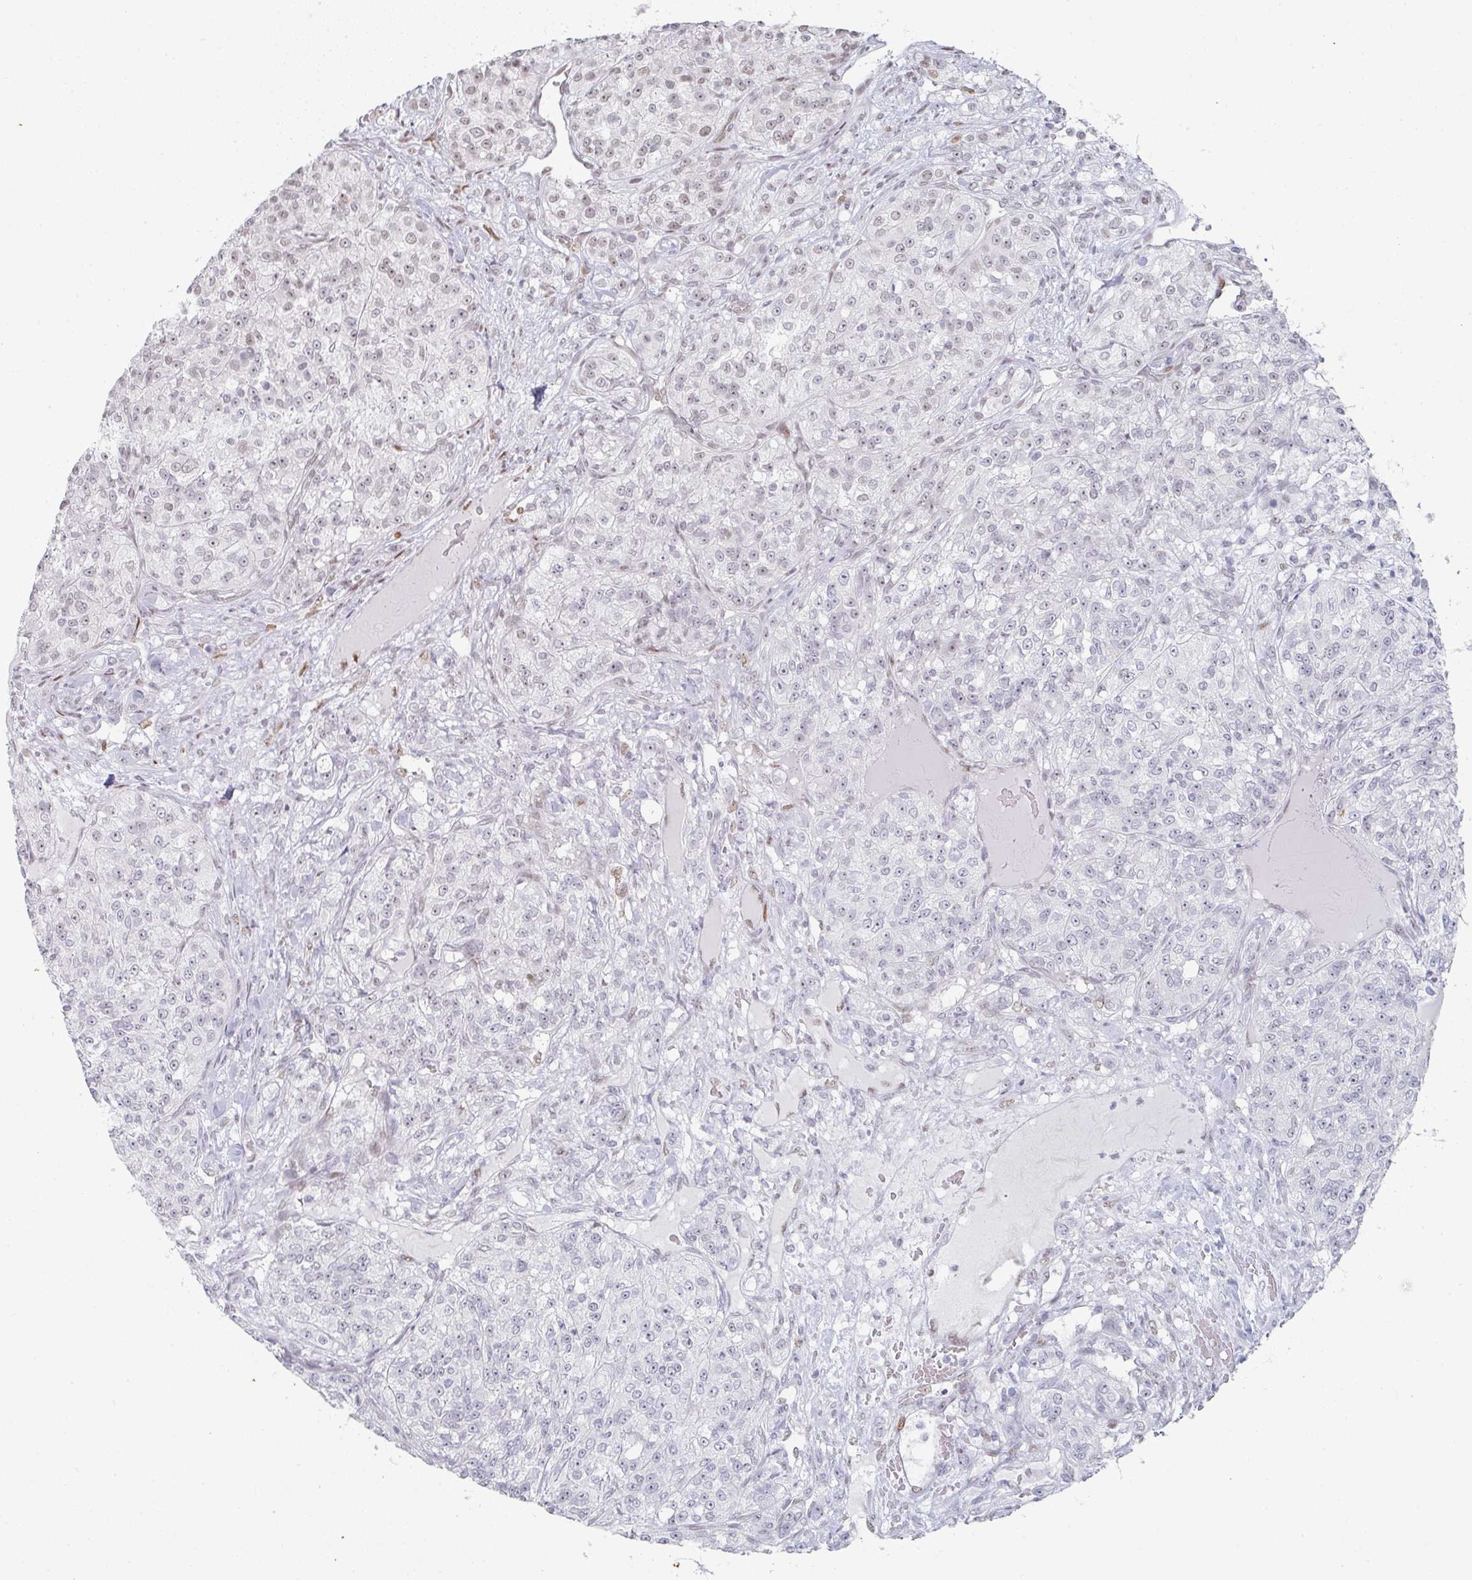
{"staining": {"intensity": "weak", "quantity": "25%-75%", "location": "nuclear"}, "tissue": "renal cancer", "cell_type": "Tumor cells", "image_type": "cancer", "snomed": [{"axis": "morphology", "description": "Adenocarcinoma, NOS"}, {"axis": "topography", "description": "Kidney"}], "caption": "Brown immunohistochemical staining in renal cancer reveals weak nuclear expression in about 25%-75% of tumor cells. (Brightfield microscopy of DAB IHC at high magnification).", "gene": "POU2AF2", "patient": {"sex": "female", "age": 63}}